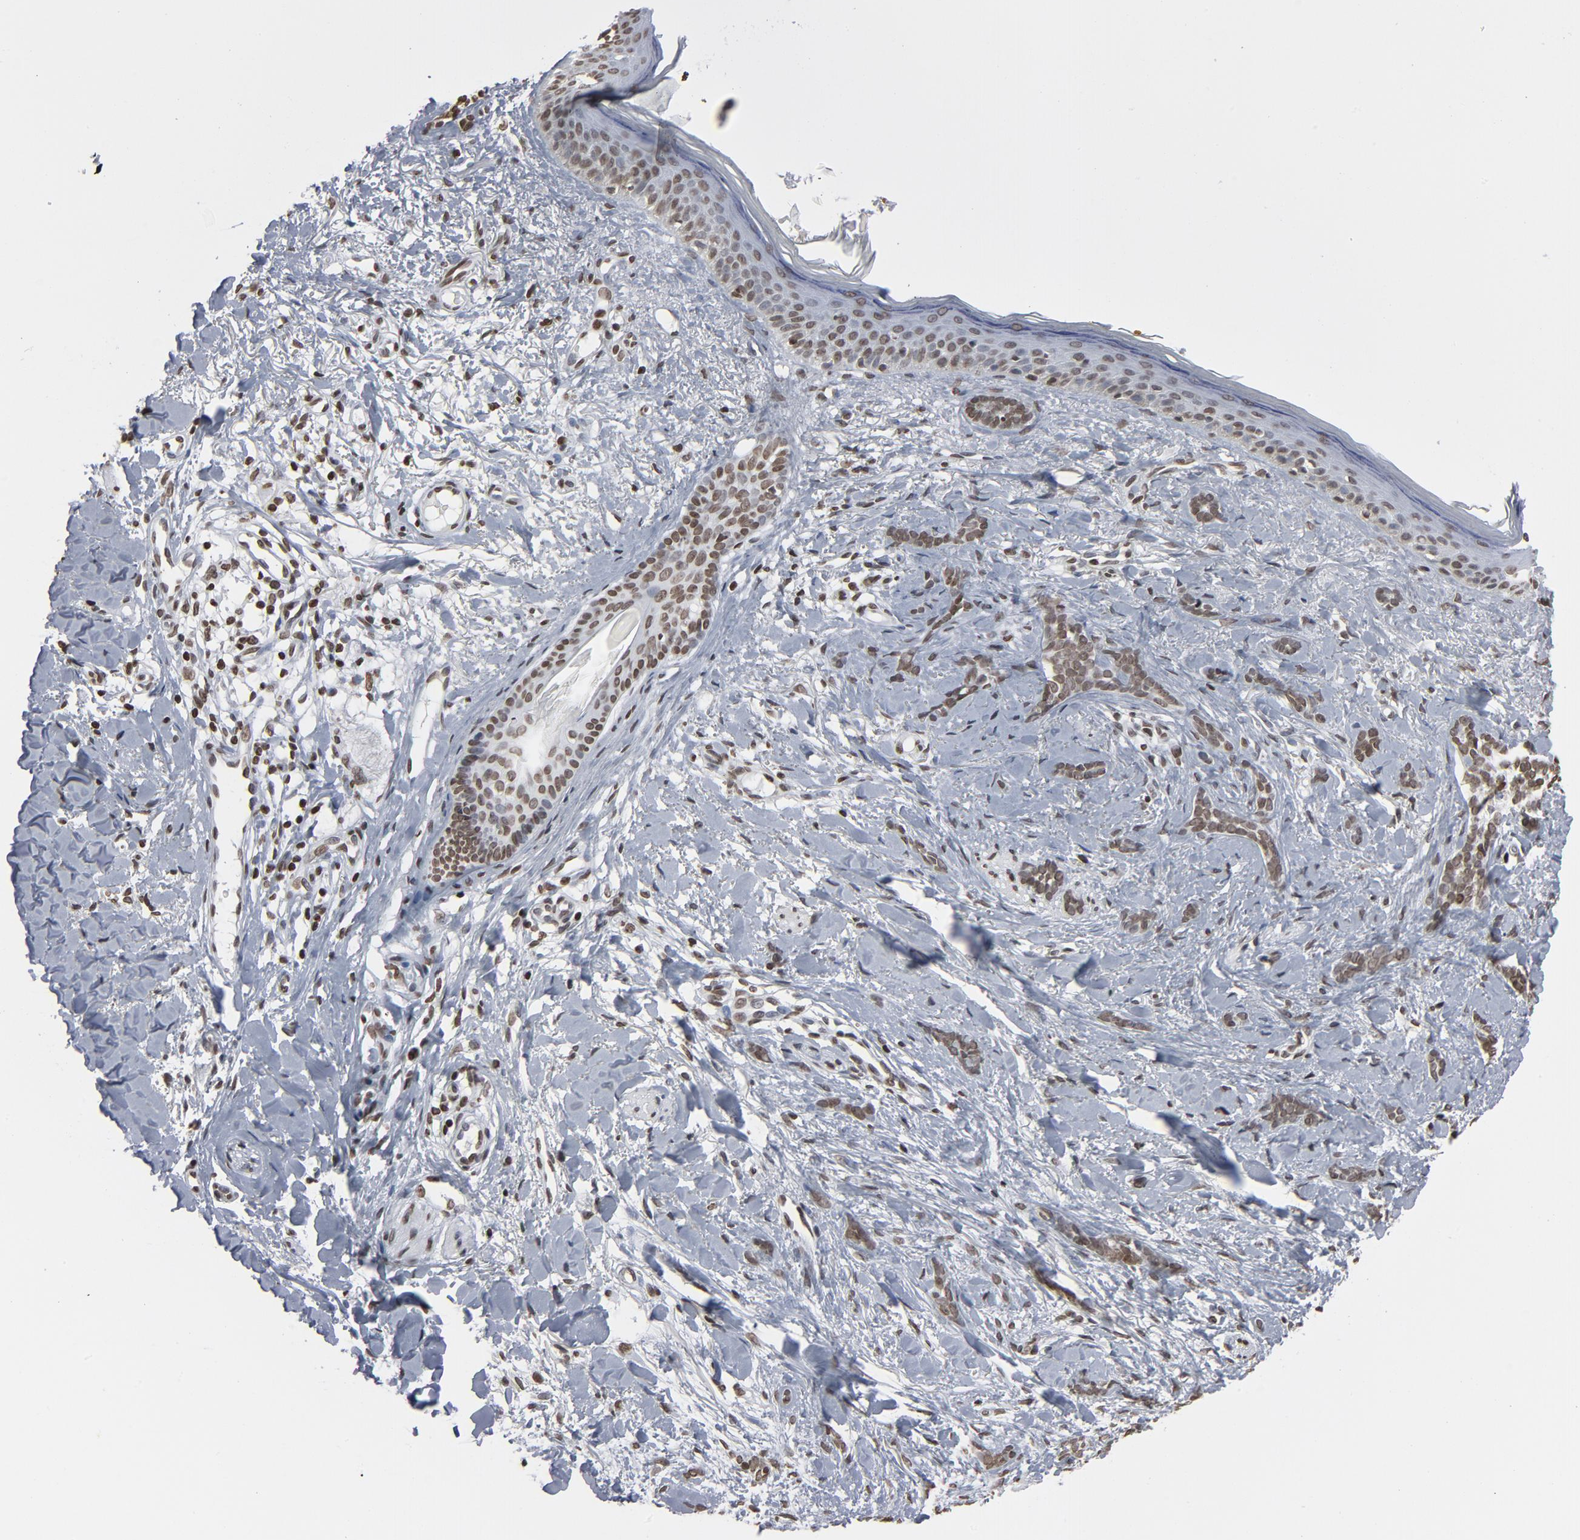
{"staining": {"intensity": "weak", "quantity": ">75%", "location": "nuclear"}, "tissue": "skin cancer", "cell_type": "Tumor cells", "image_type": "cancer", "snomed": [{"axis": "morphology", "description": "Basal cell carcinoma"}, {"axis": "topography", "description": "Skin"}], "caption": "This histopathology image displays IHC staining of human skin cancer, with low weak nuclear expression in approximately >75% of tumor cells.", "gene": "H2AC12", "patient": {"sex": "female", "age": 37}}